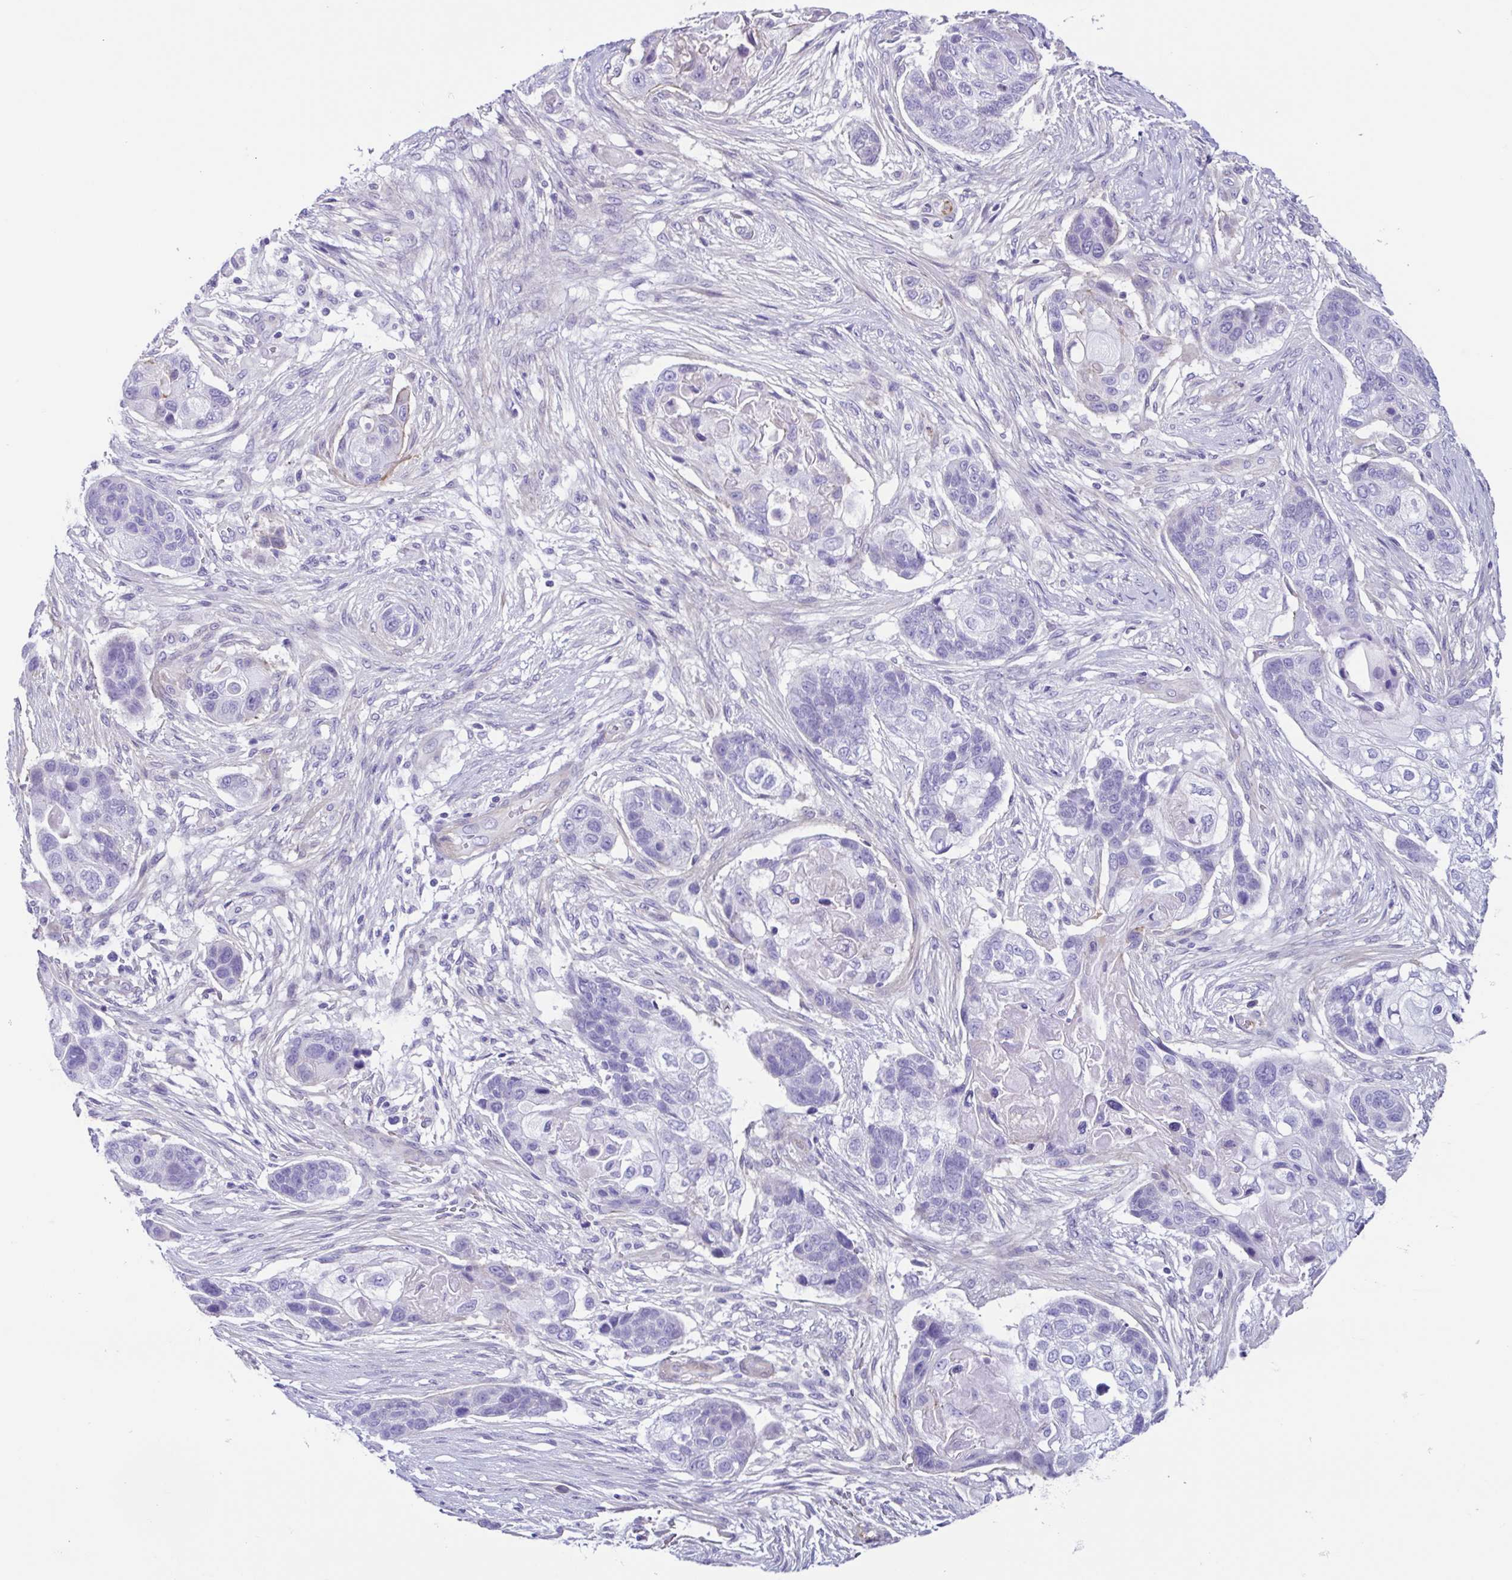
{"staining": {"intensity": "negative", "quantity": "none", "location": "none"}, "tissue": "lung cancer", "cell_type": "Tumor cells", "image_type": "cancer", "snomed": [{"axis": "morphology", "description": "Squamous cell carcinoma, NOS"}, {"axis": "topography", "description": "Lung"}], "caption": "This is a image of immunohistochemistry (IHC) staining of lung cancer (squamous cell carcinoma), which shows no positivity in tumor cells.", "gene": "CYP11B1", "patient": {"sex": "male", "age": 69}}